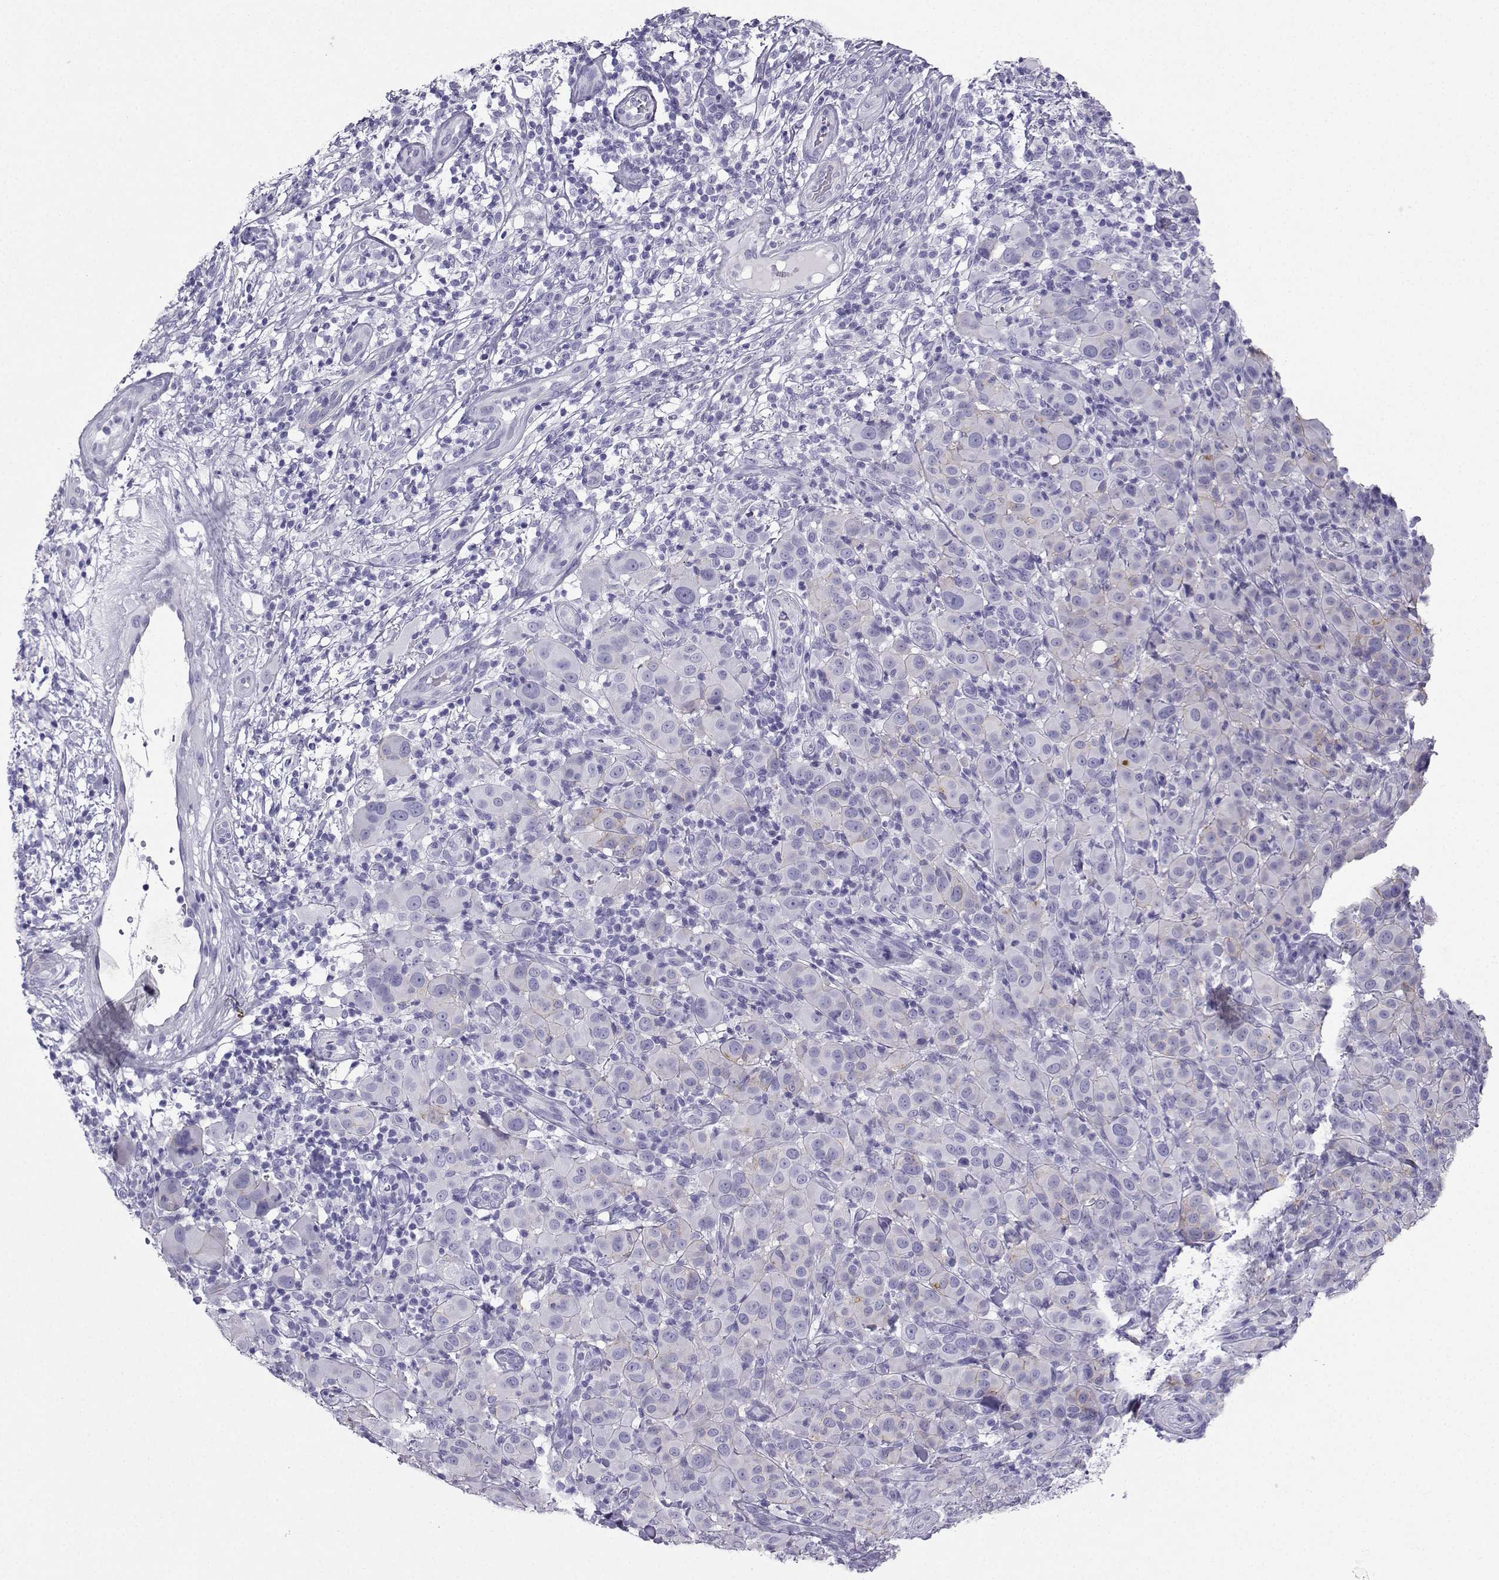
{"staining": {"intensity": "negative", "quantity": "none", "location": "none"}, "tissue": "melanoma", "cell_type": "Tumor cells", "image_type": "cancer", "snomed": [{"axis": "morphology", "description": "Malignant melanoma, NOS"}, {"axis": "topography", "description": "Skin"}], "caption": "Immunohistochemical staining of melanoma exhibits no significant staining in tumor cells.", "gene": "CD109", "patient": {"sex": "female", "age": 87}}